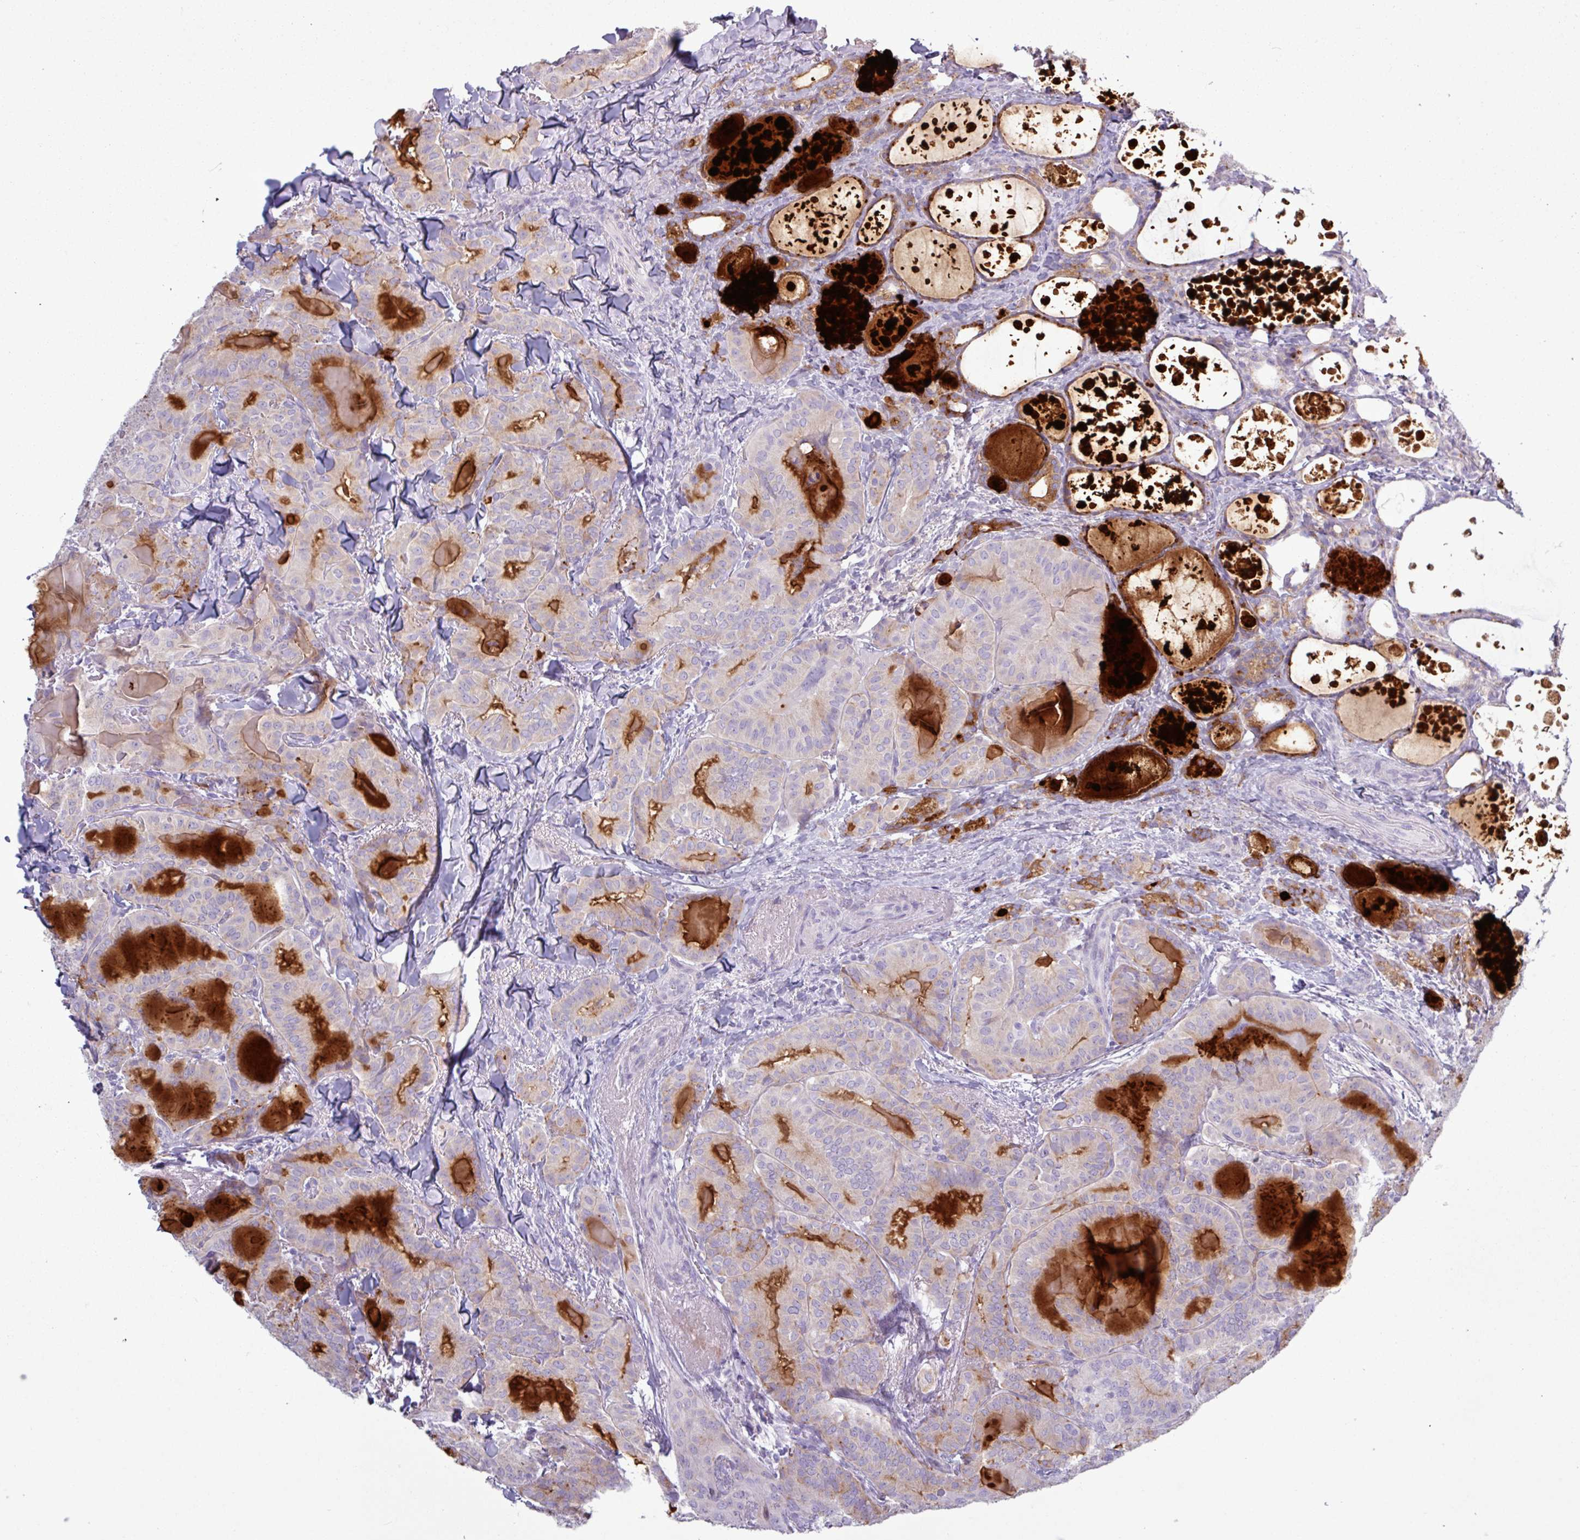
{"staining": {"intensity": "weak", "quantity": "<25%", "location": "cytoplasmic/membranous"}, "tissue": "thyroid cancer", "cell_type": "Tumor cells", "image_type": "cancer", "snomed": [{"axis": "morphology", "description": "Papillary adenocarcinoma, NOS"}, {"axis": "topography", "description": "Thyroid gland"}], "caption": "Immunohistochemistry (IHC) photomicrograph of neoplastic tissue: human thyroid papillary adenocarcinoma stained with DAB (3,3'-diaminobenzidine) exhibits no significant protein positivity in tumor cells.", "gene": "C4B", "patient": {"sex": "female", "age": 68}}